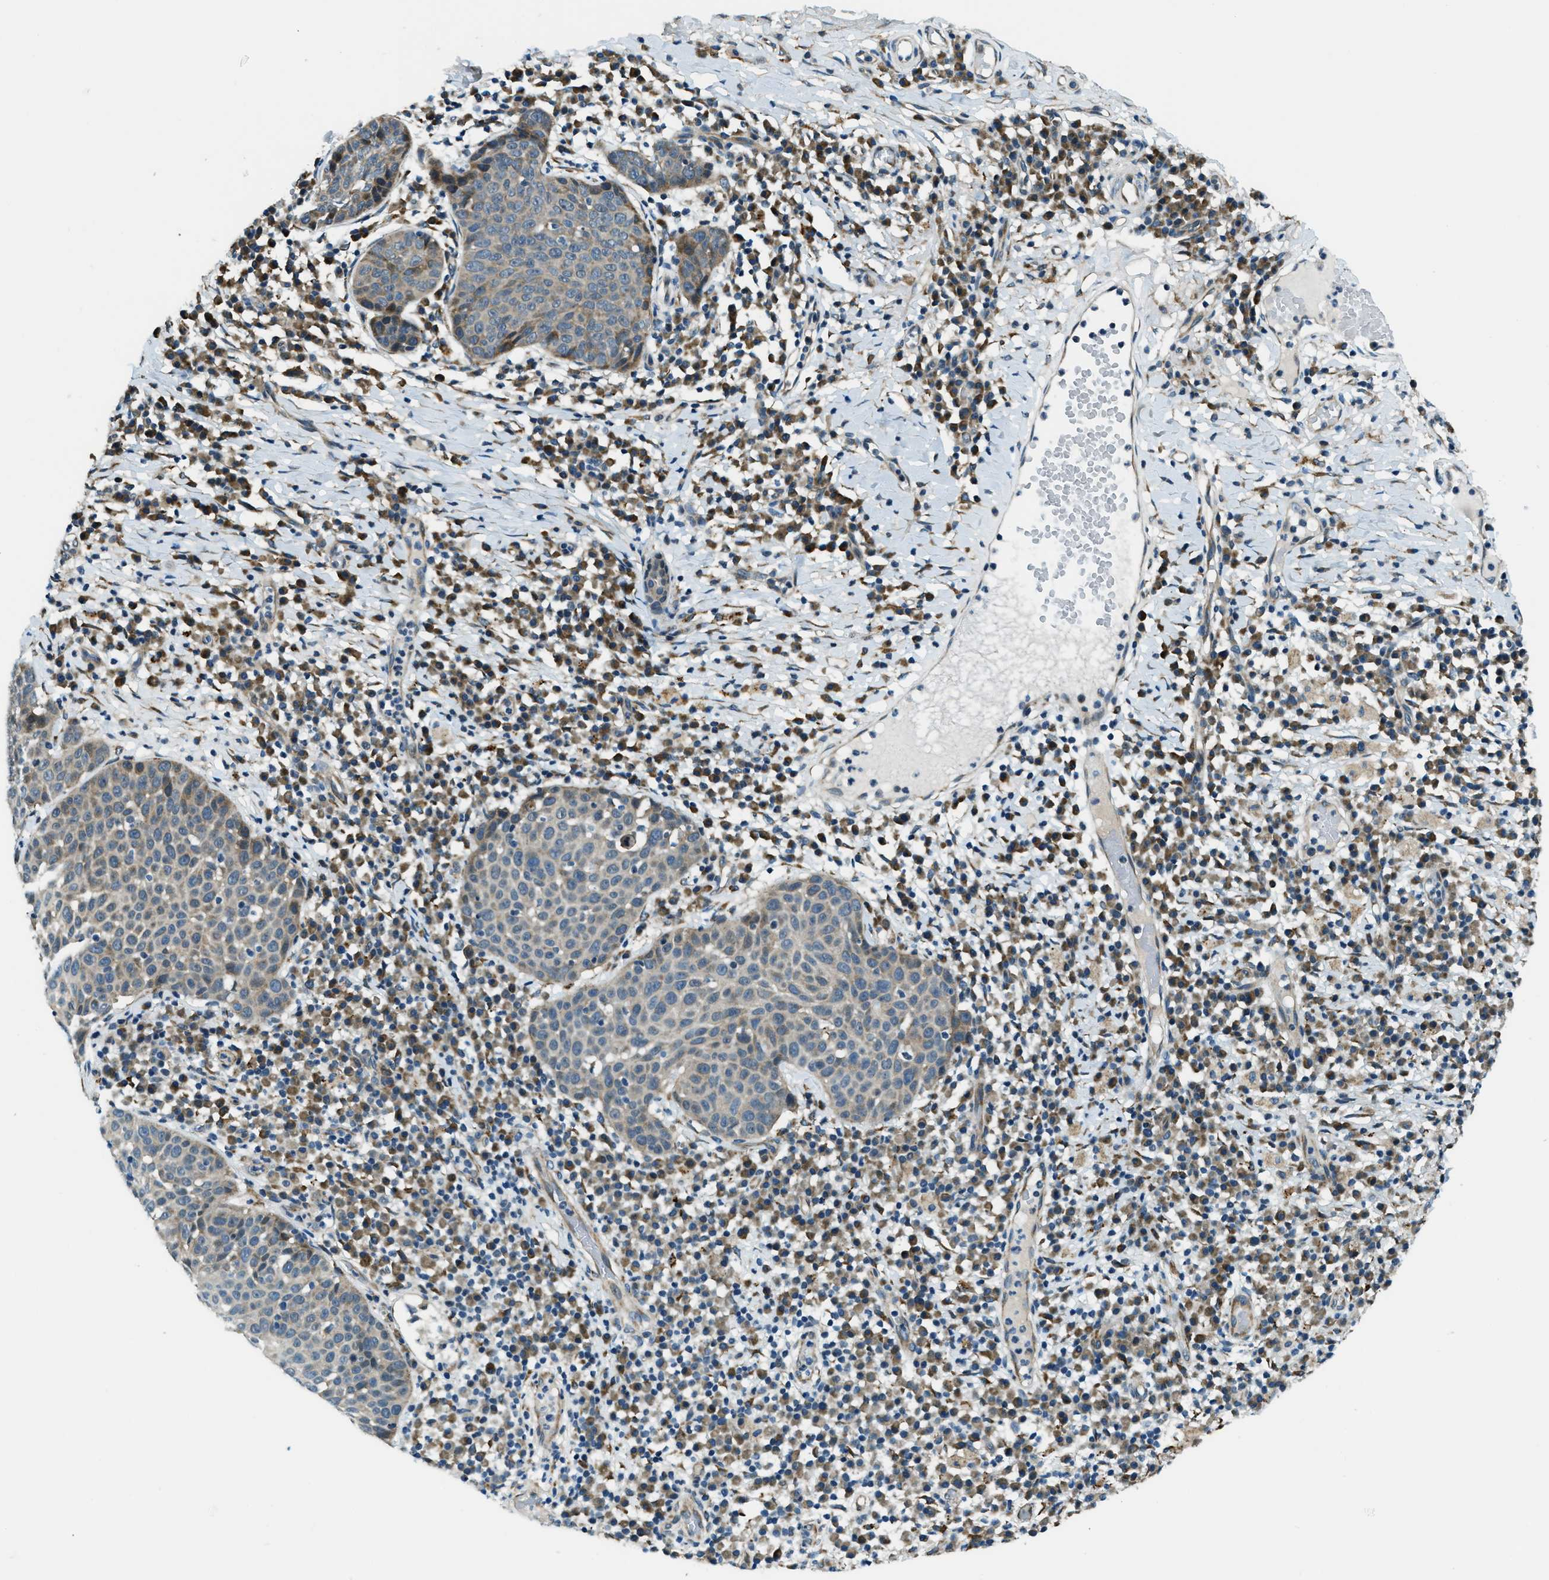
{"staining": {"intensity": "weak", "quantity": "<25%", "location": "cytoplasmic/membranous"}, "tissue": "skin cancer", "cell_type": "Tumor cells", "image_type": "cancer", "snomed": [{"axis": "morphology", "description": "Squamous cell carcinoma in situ, NOS"}, {"axis": "morphology", "description": "Squamous cell carcinoma, NOS"}, {"axis": "topography", "description": "Skin"}], "caption": "Immunohistochemical staining of skin cancer (squamous cell carcinoma) displays no significant staining in tumor cells.", "gene": "GINM1", "patient": {"sex": "male", "age": 93}}